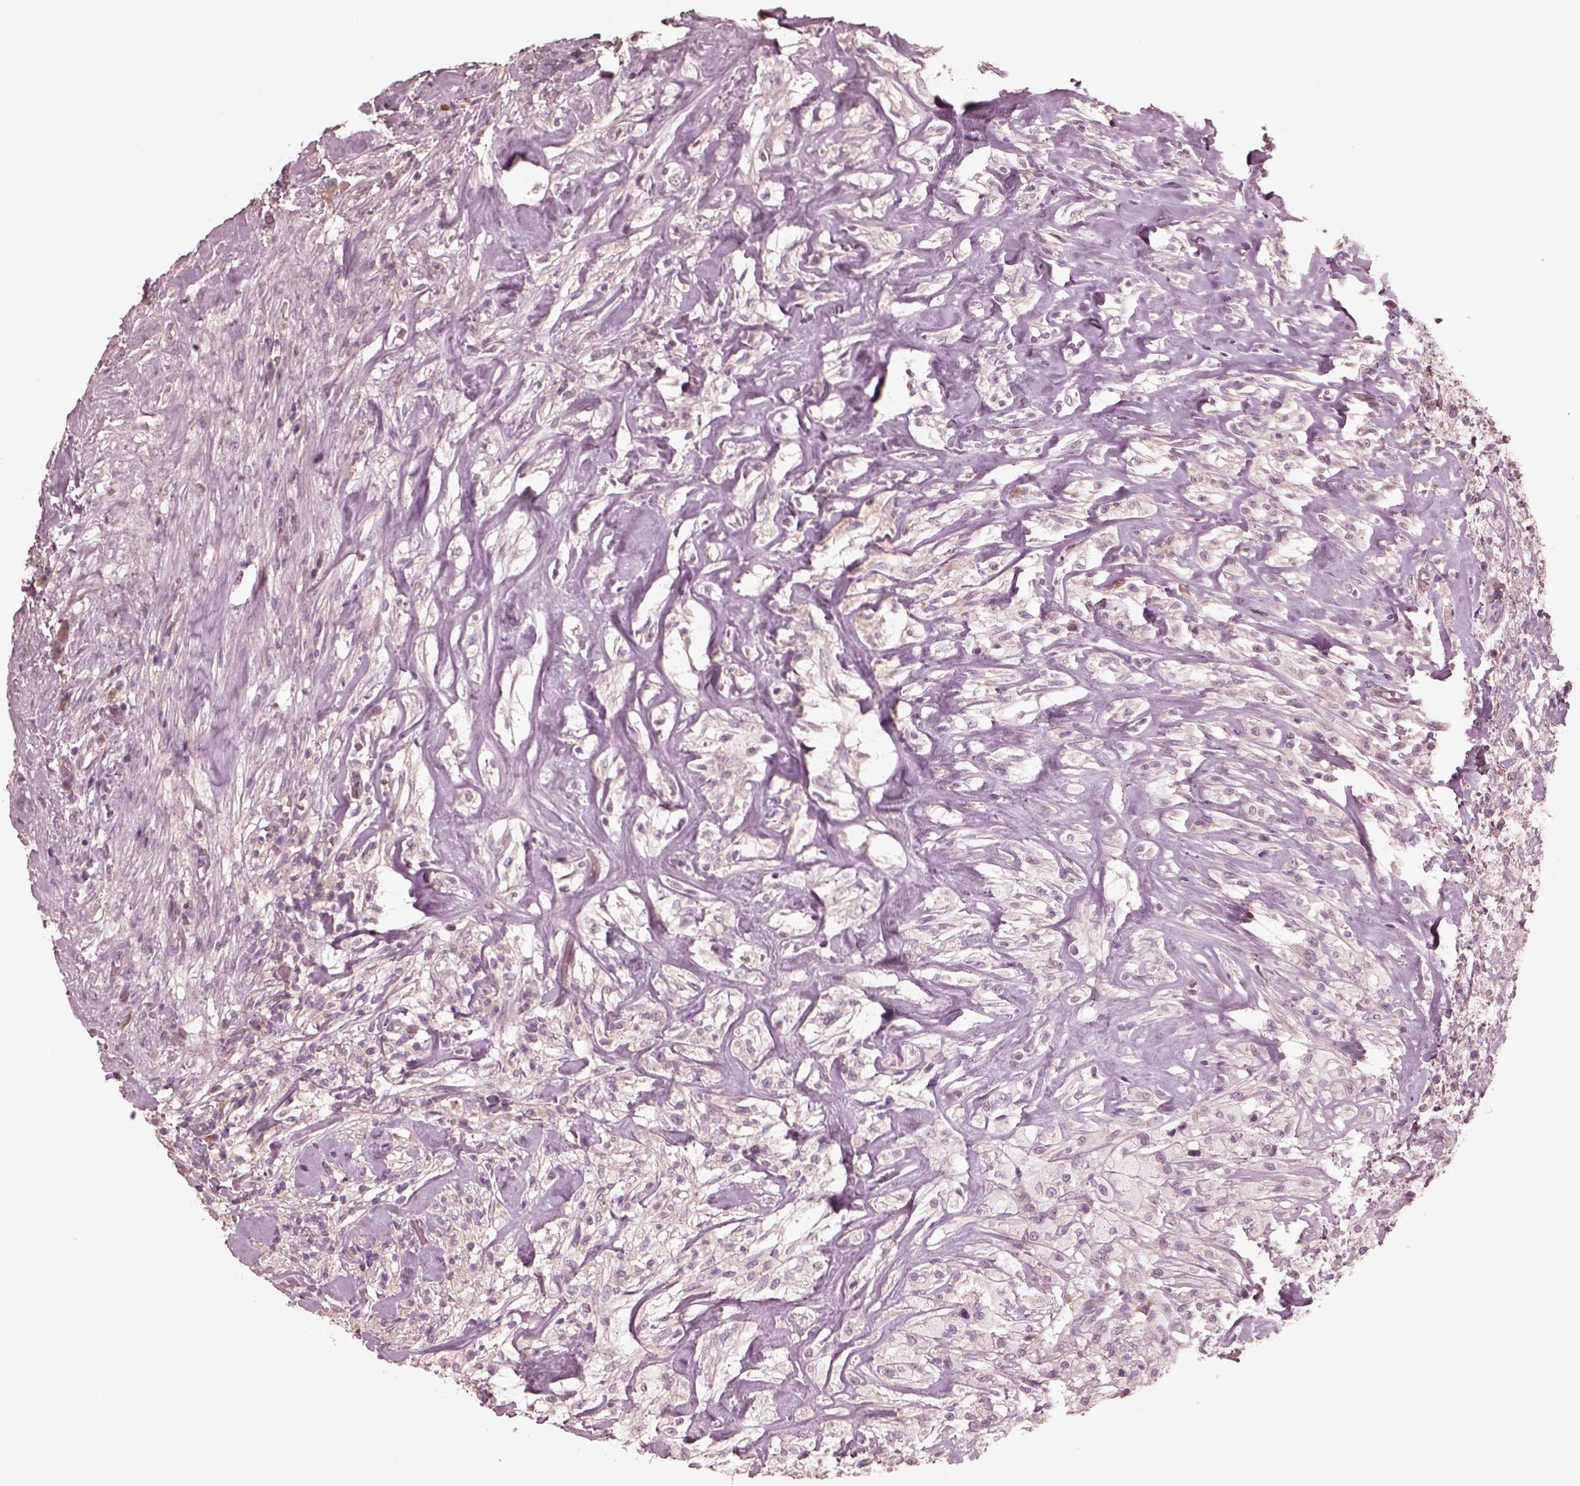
{"staining": {"intensity": "negative", "quantity": "none", "location": "none"}, "tissue": "testis cancer", "cell_type": "Tumor cells", "image_type": "cancer", "snomed": [{"axis": "morphology", "description": "Necrosis, NOS"}, {"axis": "morphology", "description": "Carcinoma, Embryonal, NOS"}, {"axis": "topography", "description": "Testis"}], "caption": "IHC of testis cancer (embryonal carcinoma) displays no positivity in tumor cells.", "gene": "VWA5B1", "patient": {"sex": "male", "age": 19}}